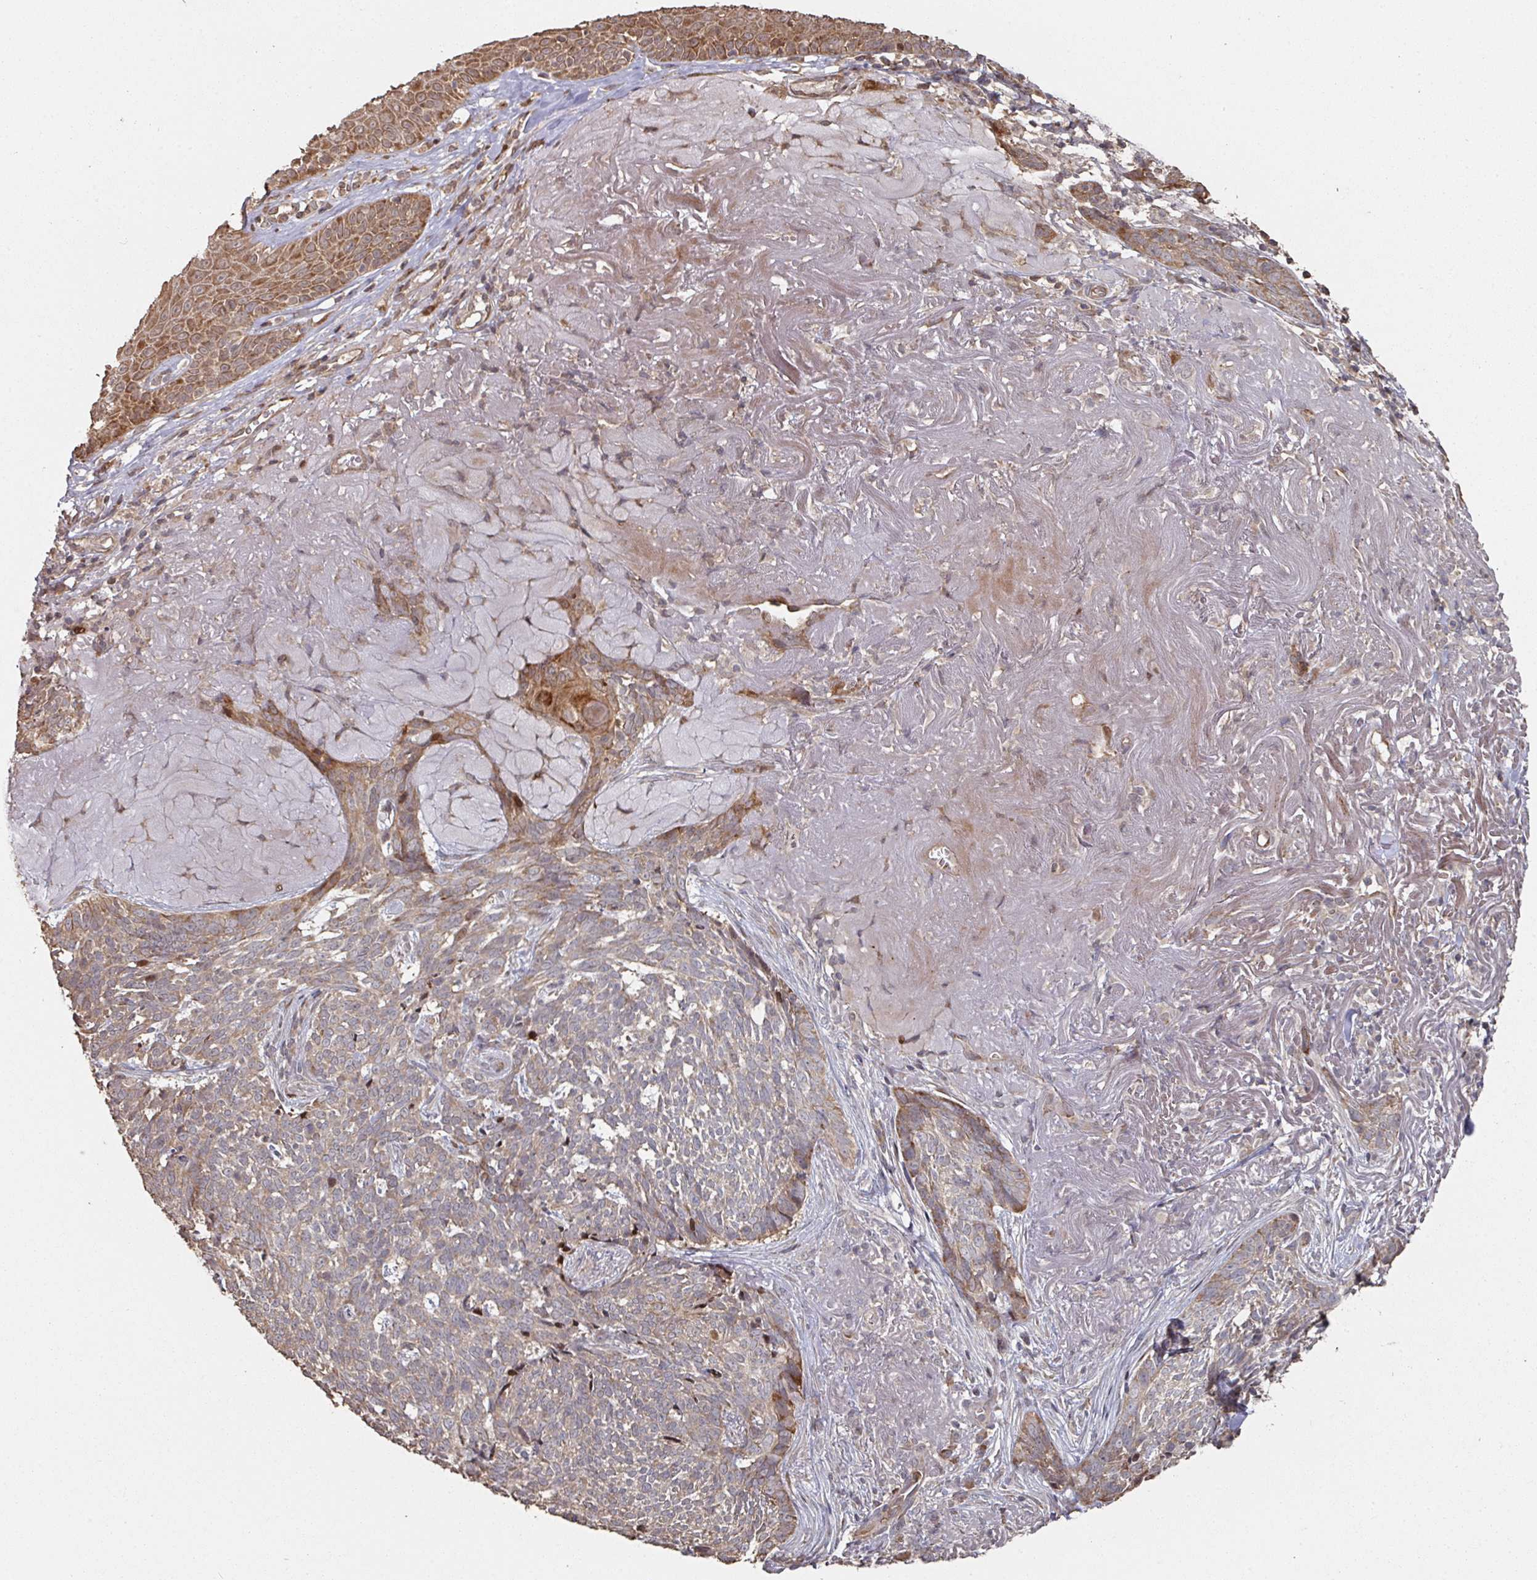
{"staining": {"intensity": "moderate", "quantity": ">75%", "location": "cytoplasmic/membranous"}, "tissue": "skin cancer", "cell_type": "Tumor cells", "image_type": "cancer", "snomed": [{"axis": "morphology", "description": "Basal cell carcinoma"}, {"axis": "topography", "description": "Skin"}, {"axis": "topography", "description": "Skin of face"}], "caption": "The photomicrograph shows immunohistochemical staining of skin cancer (basal cell carcinoma). There is moderate cytoplasmic/membranous expression is seen in approximately >75% of tumor cells. The protein is stained brown, and the nuclei are stained in blue (DAB (3,3'-diaminobenzidine) IHC with brightfield microscopy, high magnification).", "gene": "CA7", "patient": {"sex": "female", "age": 95}}